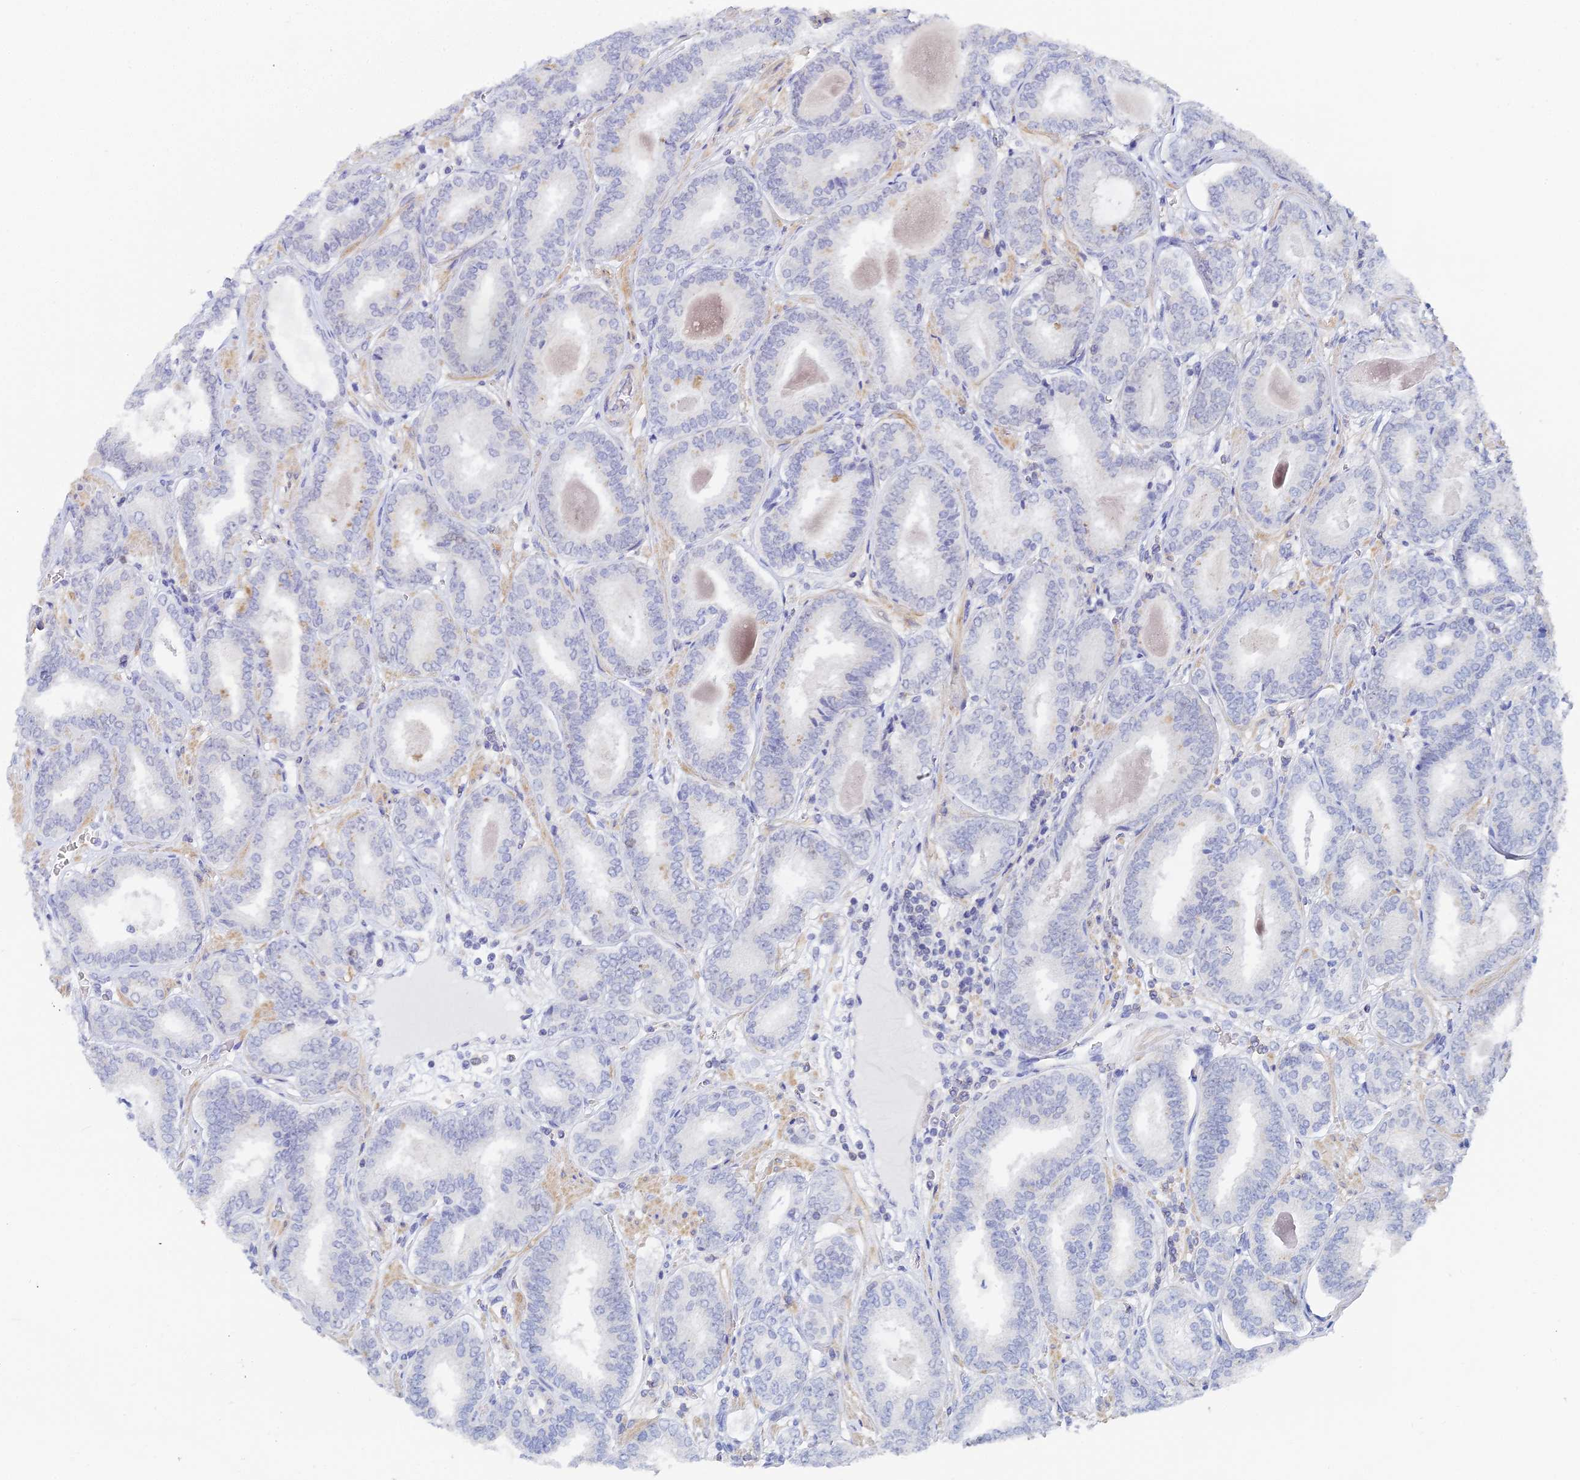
{"staining": {"intensity": "negative", "quantity": "none", "location": "none"}, "tissue": "prostate cancer", "cell_type": "Tumor cells", "image_type": "cancer", "snomed": [{"axis": "morphology", "description": "Adenocarcinoma, High grade"}, {"axis": "topography", "description": "Prostate"}], "caption": "Protein analysis of adenocarcinoma (high-grade) (prostate) demonstrates no significant positivity in tumor cells.", "gene": "MCM2", "patient": {"sex": "male", "age": 72}}